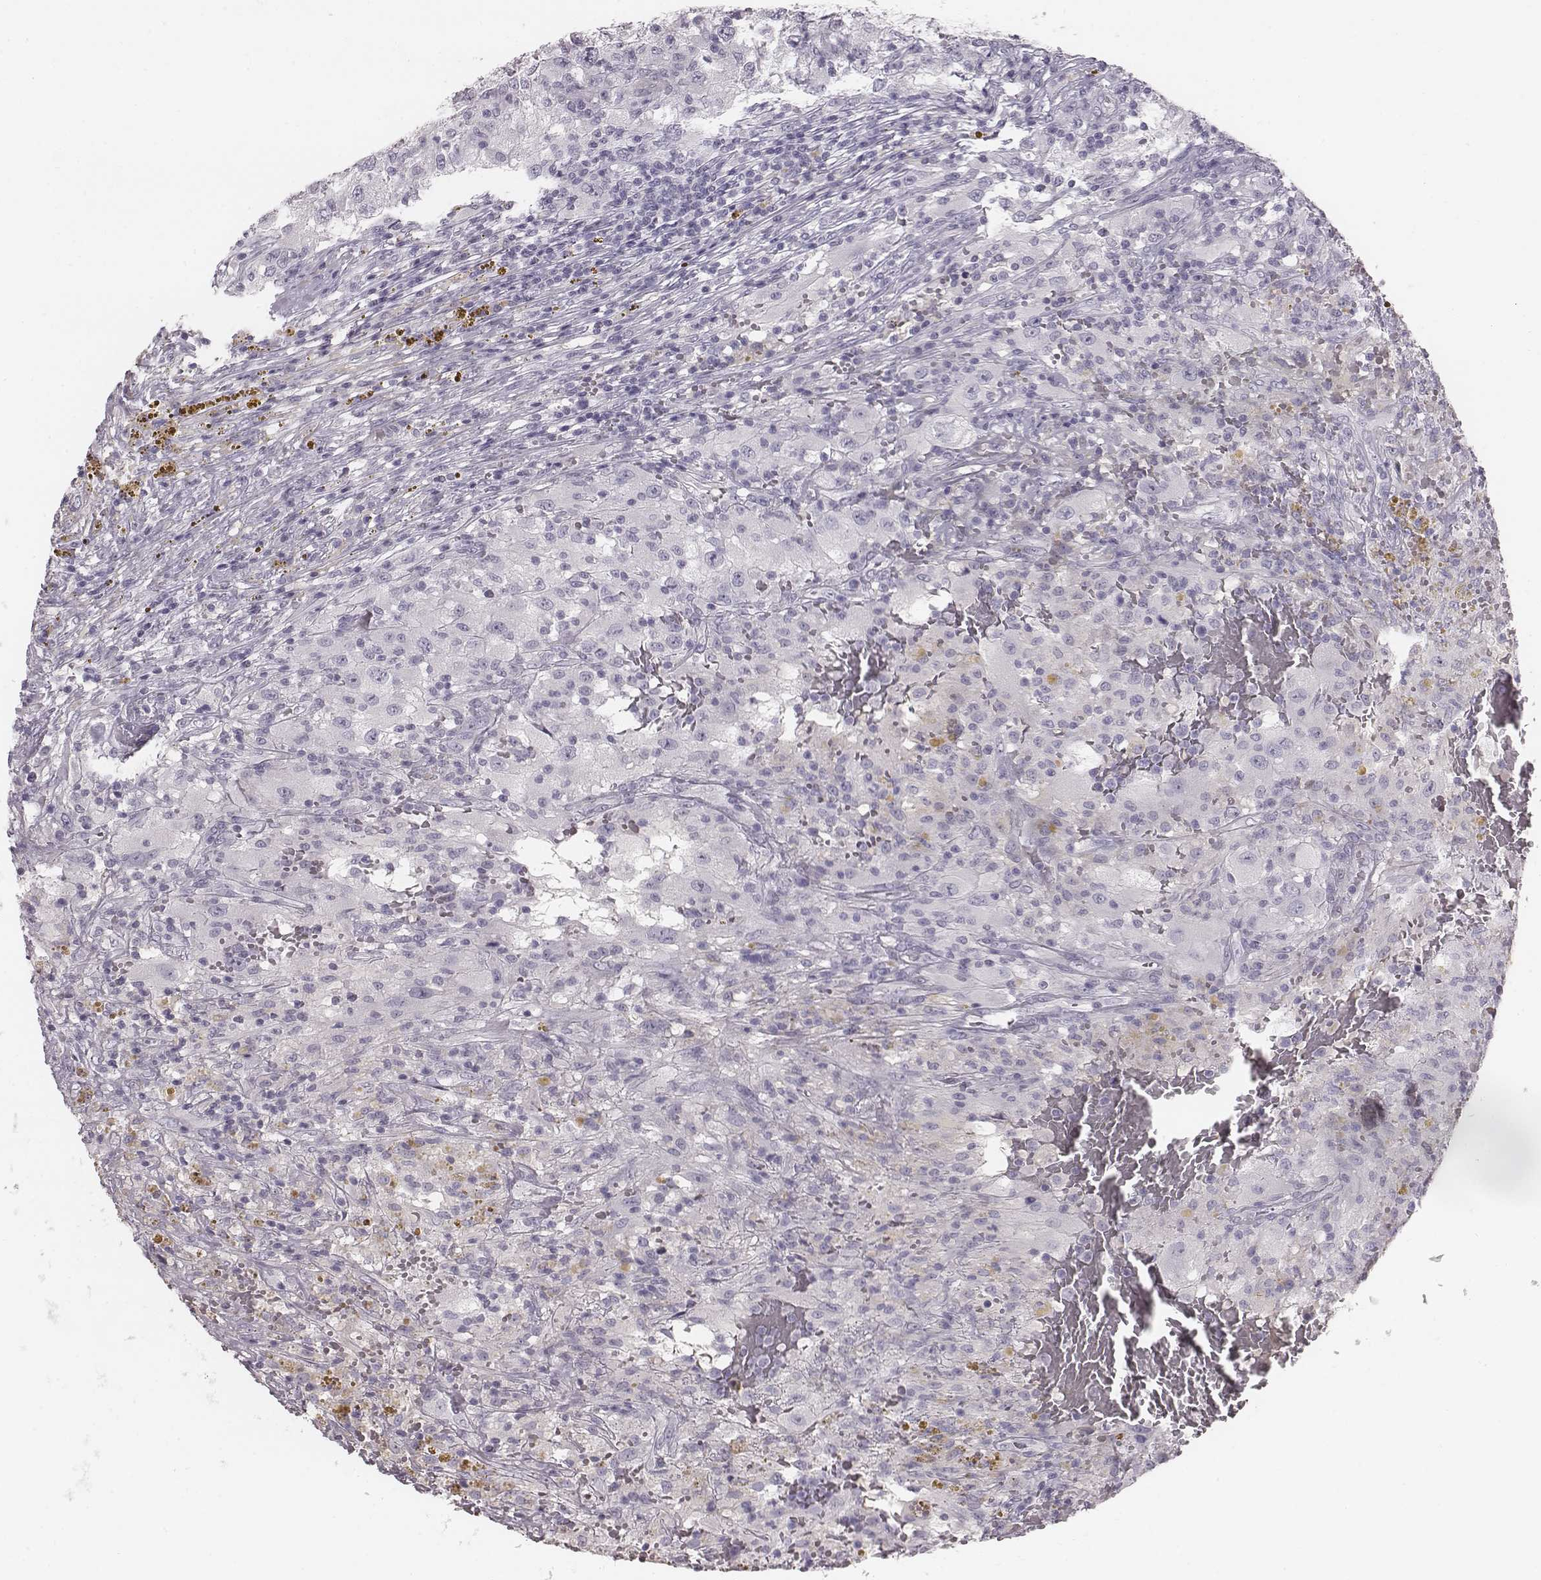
{"staining": {"intensity": "negative", "quantity": "none", "location": "none"}, "tissue": "renal cancer", "cell_type": "Tumor cells", "image_type": "cancer", "snomed": [{"axis": "morphology", "description": "Adenocarcinoma, NOS"}, {"axis": "topography", "description": "Kidney"}], "caption": "Tumor cells show no significant expression in adenocarcinoma (renal).", "gene": "PDE8B", "patient": {"sex": "female", "age": 67}}